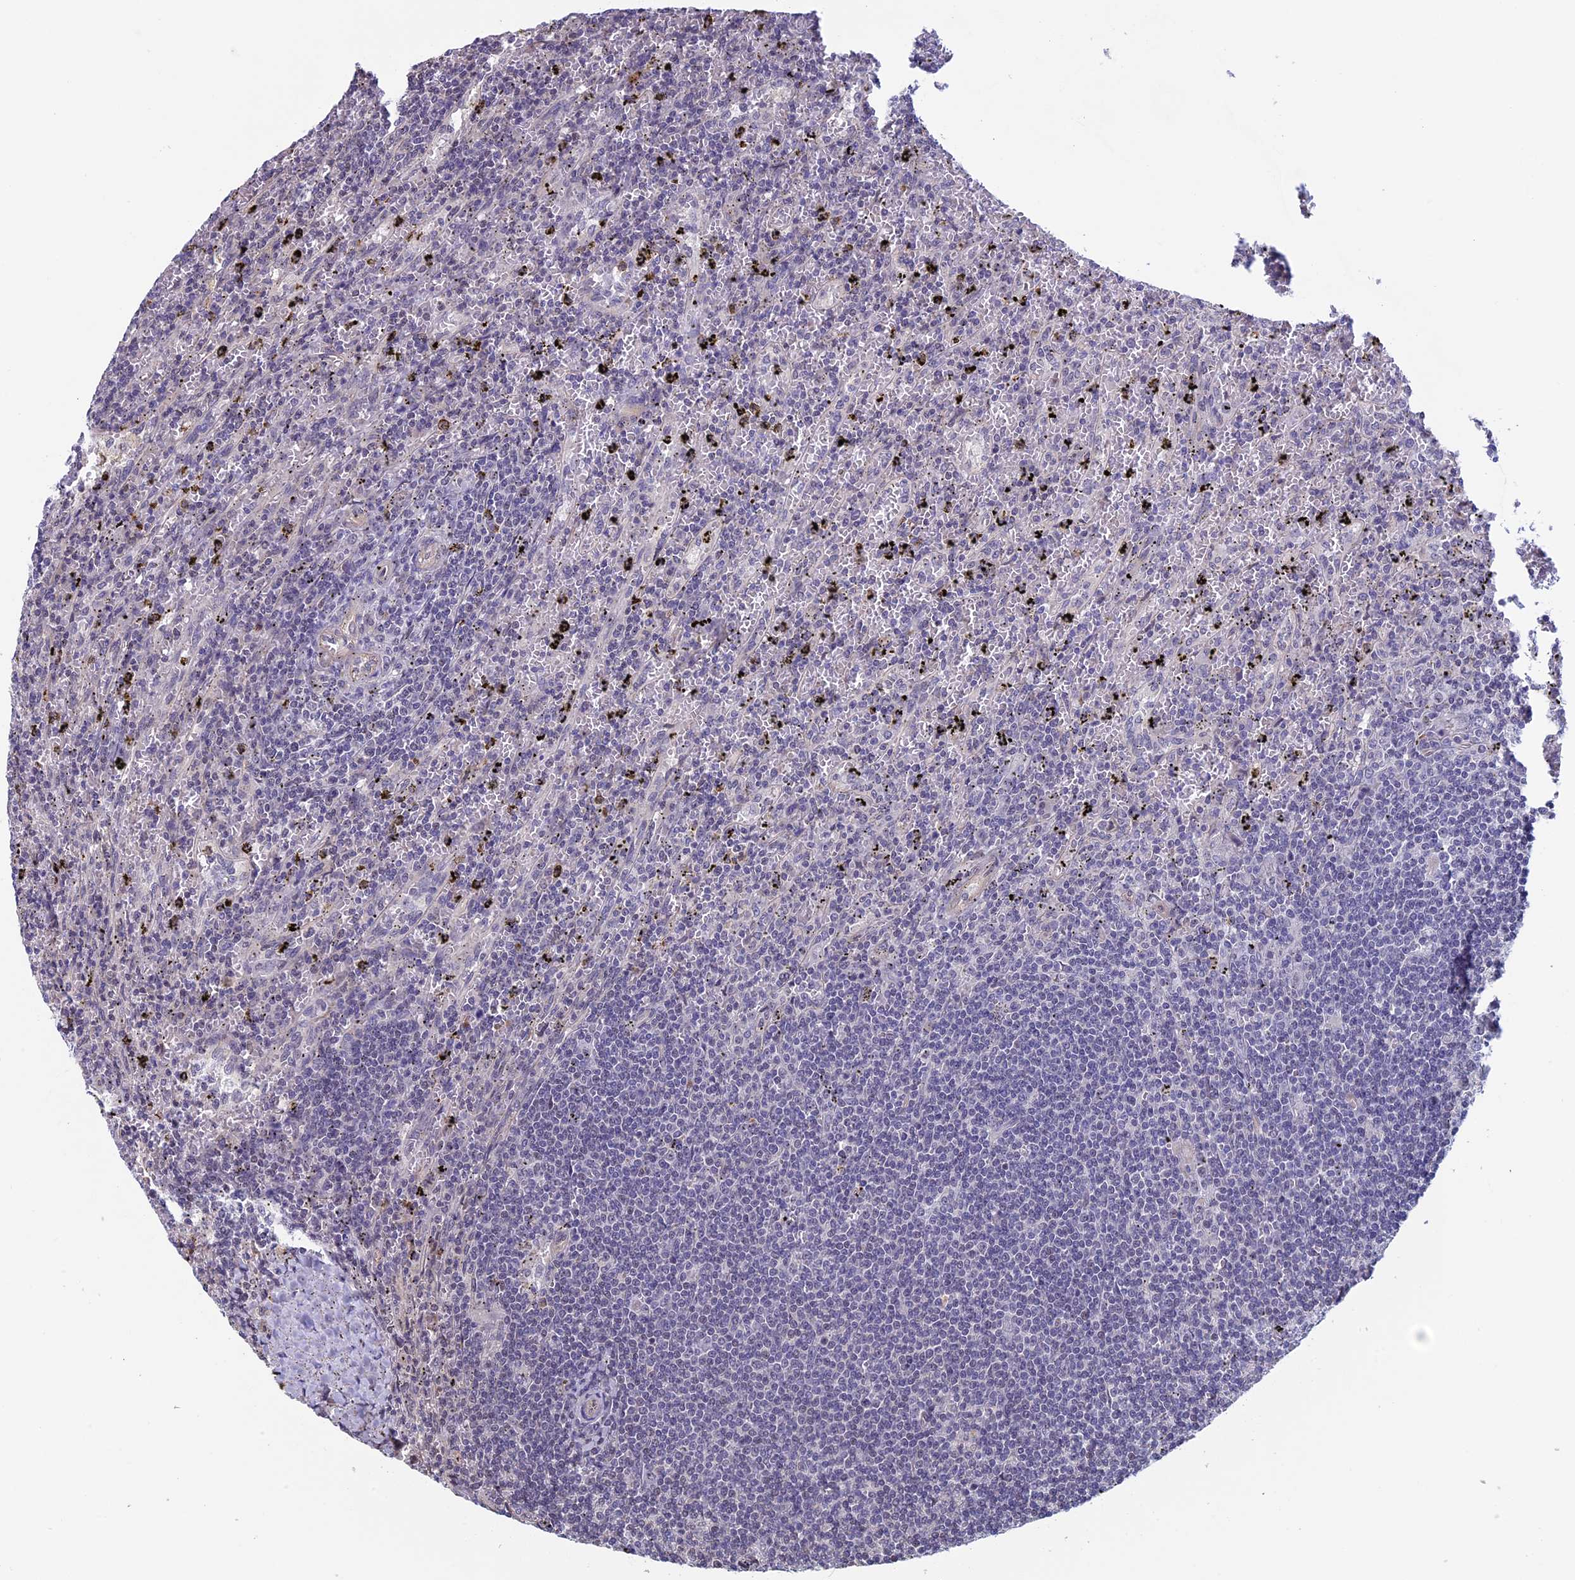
{"staining": {"intensity": "negative", "quantity": "none", "location": "none"}, "tissue": "lymphoma", "cell_type": "Tumor cells", "image_type": "cancer", "snomed": [{"axis": "morphology", "description": "Malignant lymphoma, non-Hodgkin's type, Low grade"}, {"axis": "topography", "description": "Spleen"}], "caption": "Immunohistochemistry image of human low-grade malignant lymphoma, non-Hodgkin's type stained for a protein (brown), which exhibits no staining in tumor cells.", "gene": "SLC1A6", "patient": {"sex": "male", "age": 76}}